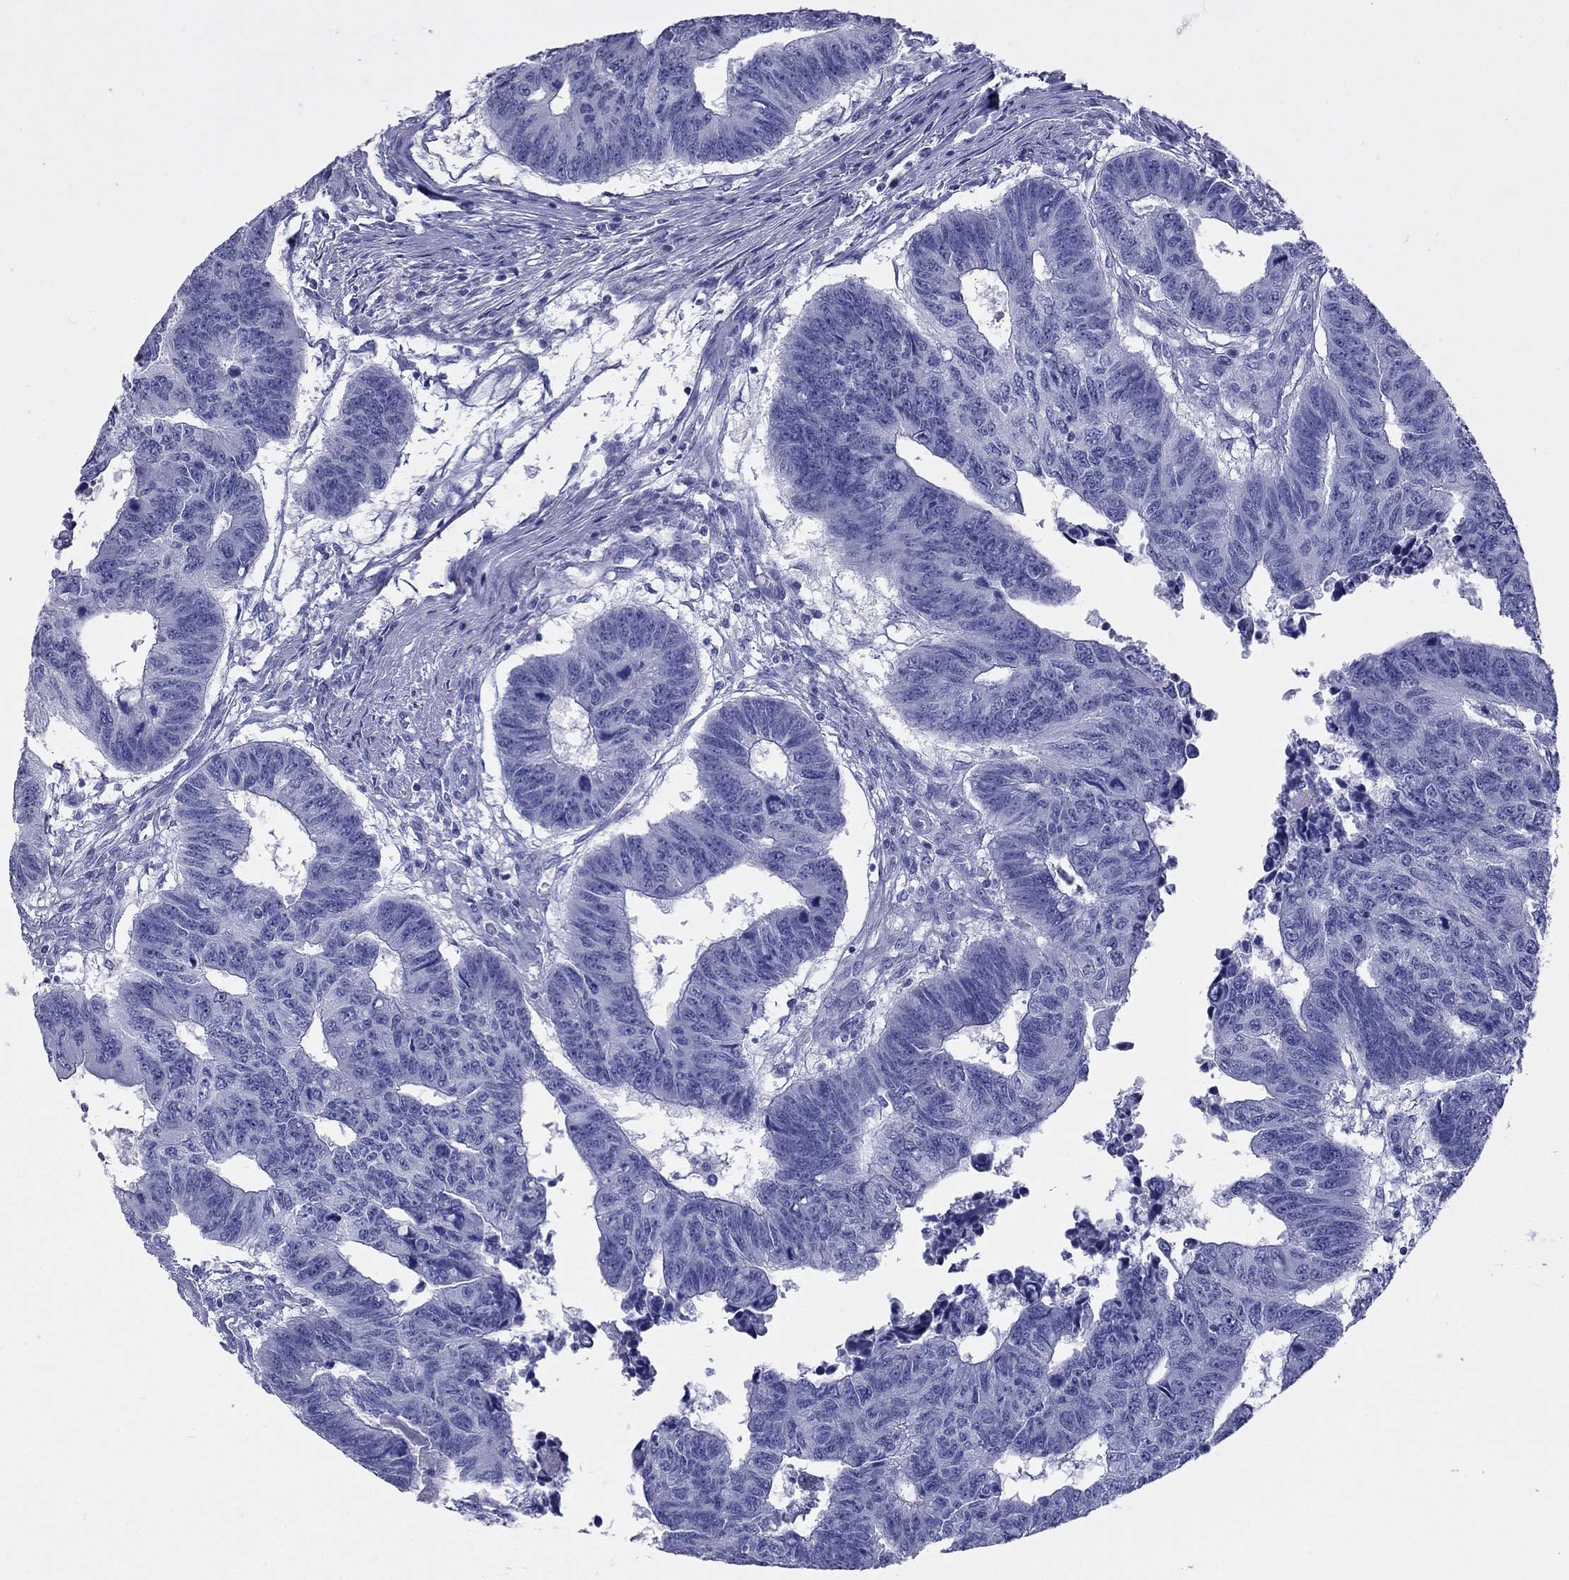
{"staining": {"intensity": "negative", "quantity": "none", "location": "none"}, "tissue": "colorectal cancer", "cell_type": "Tumor cells", "image_type": "cancer", "snomed": [{"axis": "morphology", "description": "Adenocarcinoma, NOS"}, {"axis": "topography", "description": "Rectum"}], "caption": "Human colorectal cancer stained for a protein using immunohistochemistry shows no expression in tumor cells.", "gene": "KLRG1", "patient": {"sex": "female", "age": 85}}